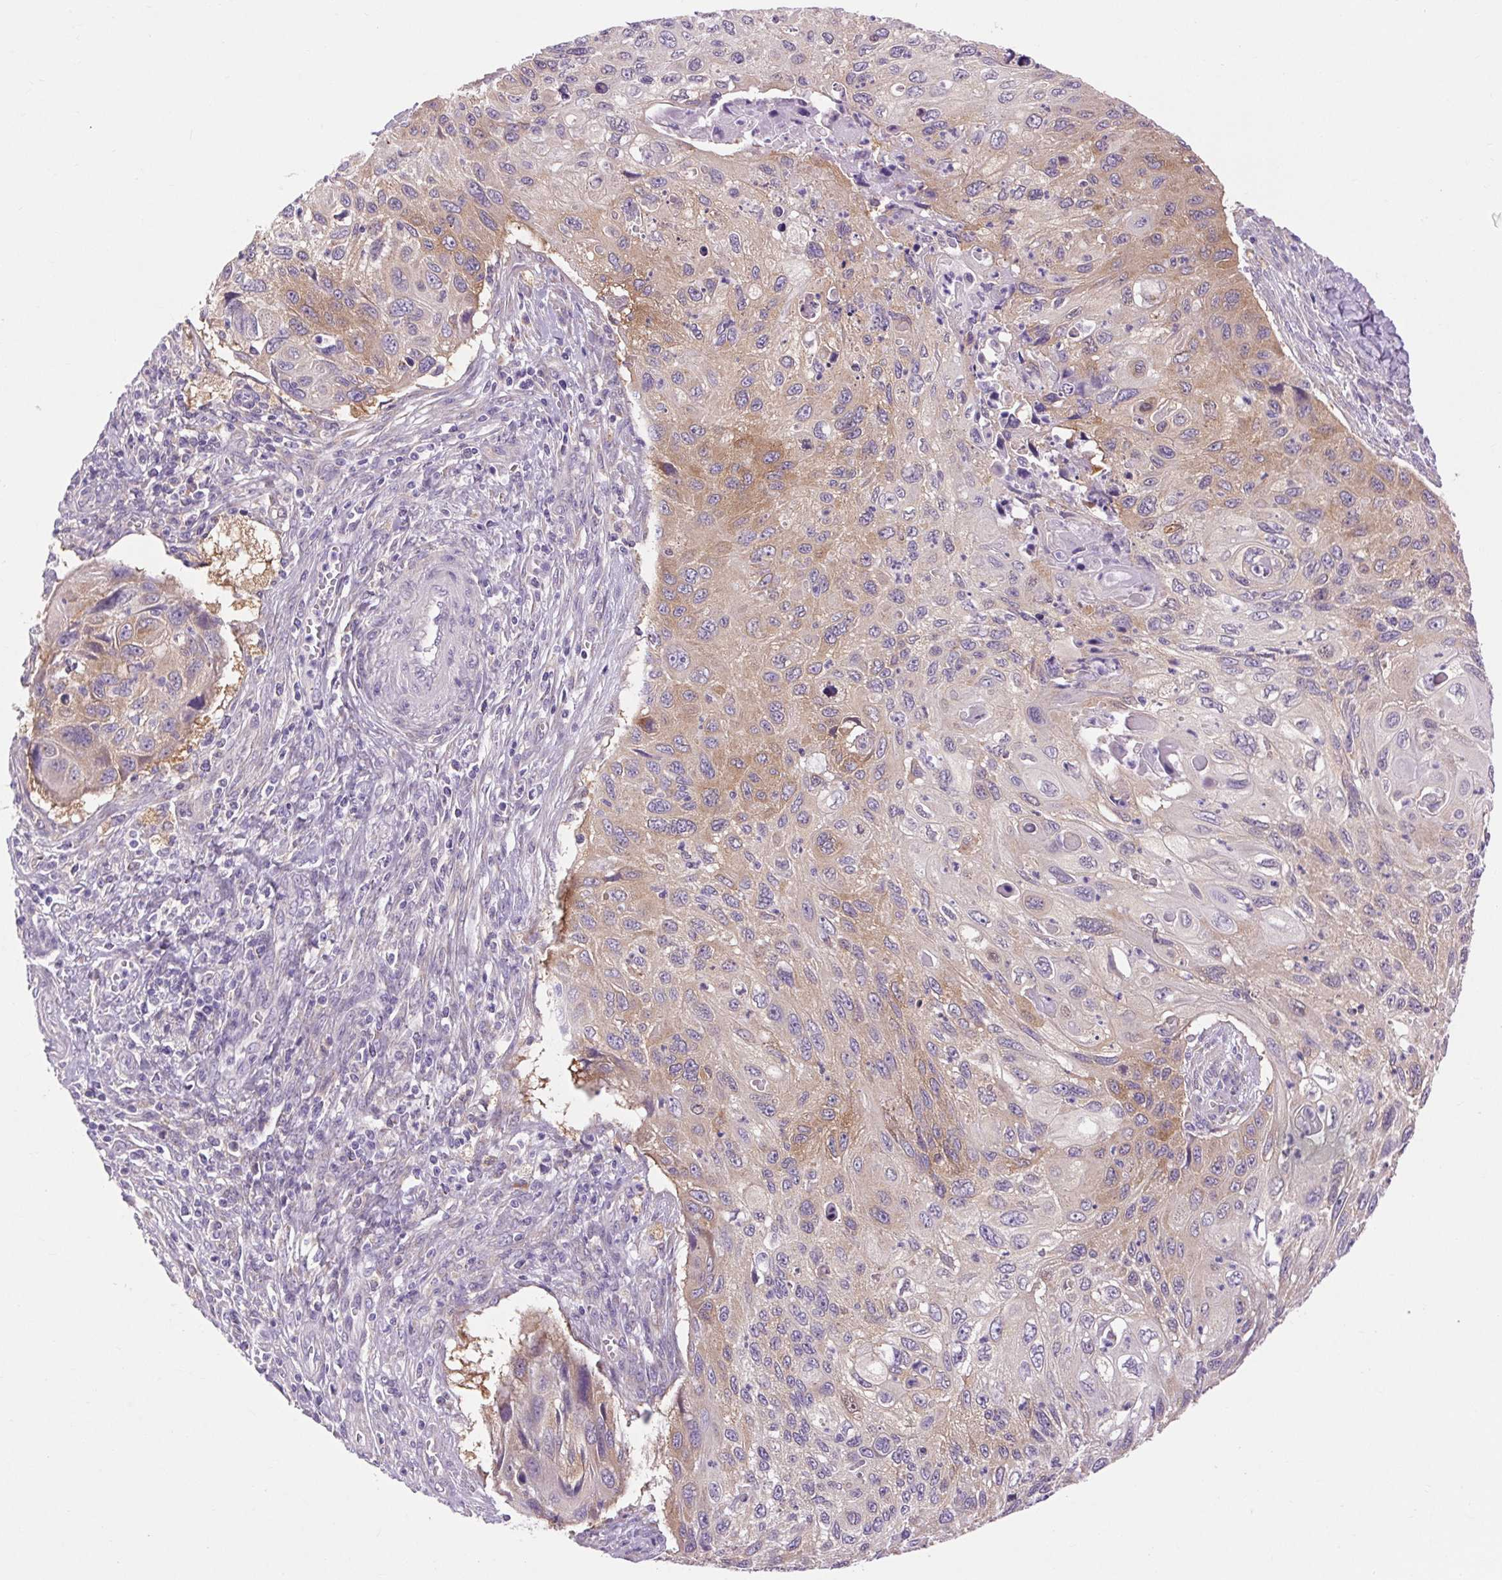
{"staining": {"intensity": "weak", "quantity": "25%-75%", "location": "cytoplasmic/membranous"}, "tissue": "cervical cancer", "cell_type": "Tumor cells", "image_type": "cancer", "snomed": [{"axis": "morphology", "description": "Squamous cell carcinoma, NOS"}, {"axis": "topography", "description": "Cervix"}], "caption": "DAB immunohistochemical staining of human squamous cell carcinoma (cervical) shows weak cytoplasmic/membranous protein positivity in approximately 25%-75% of tumor cells. (IHC, brightfield microscopy, high magnification).", "gene": "SOWAHC", "patient": {"sex": "female", "age": 70}}